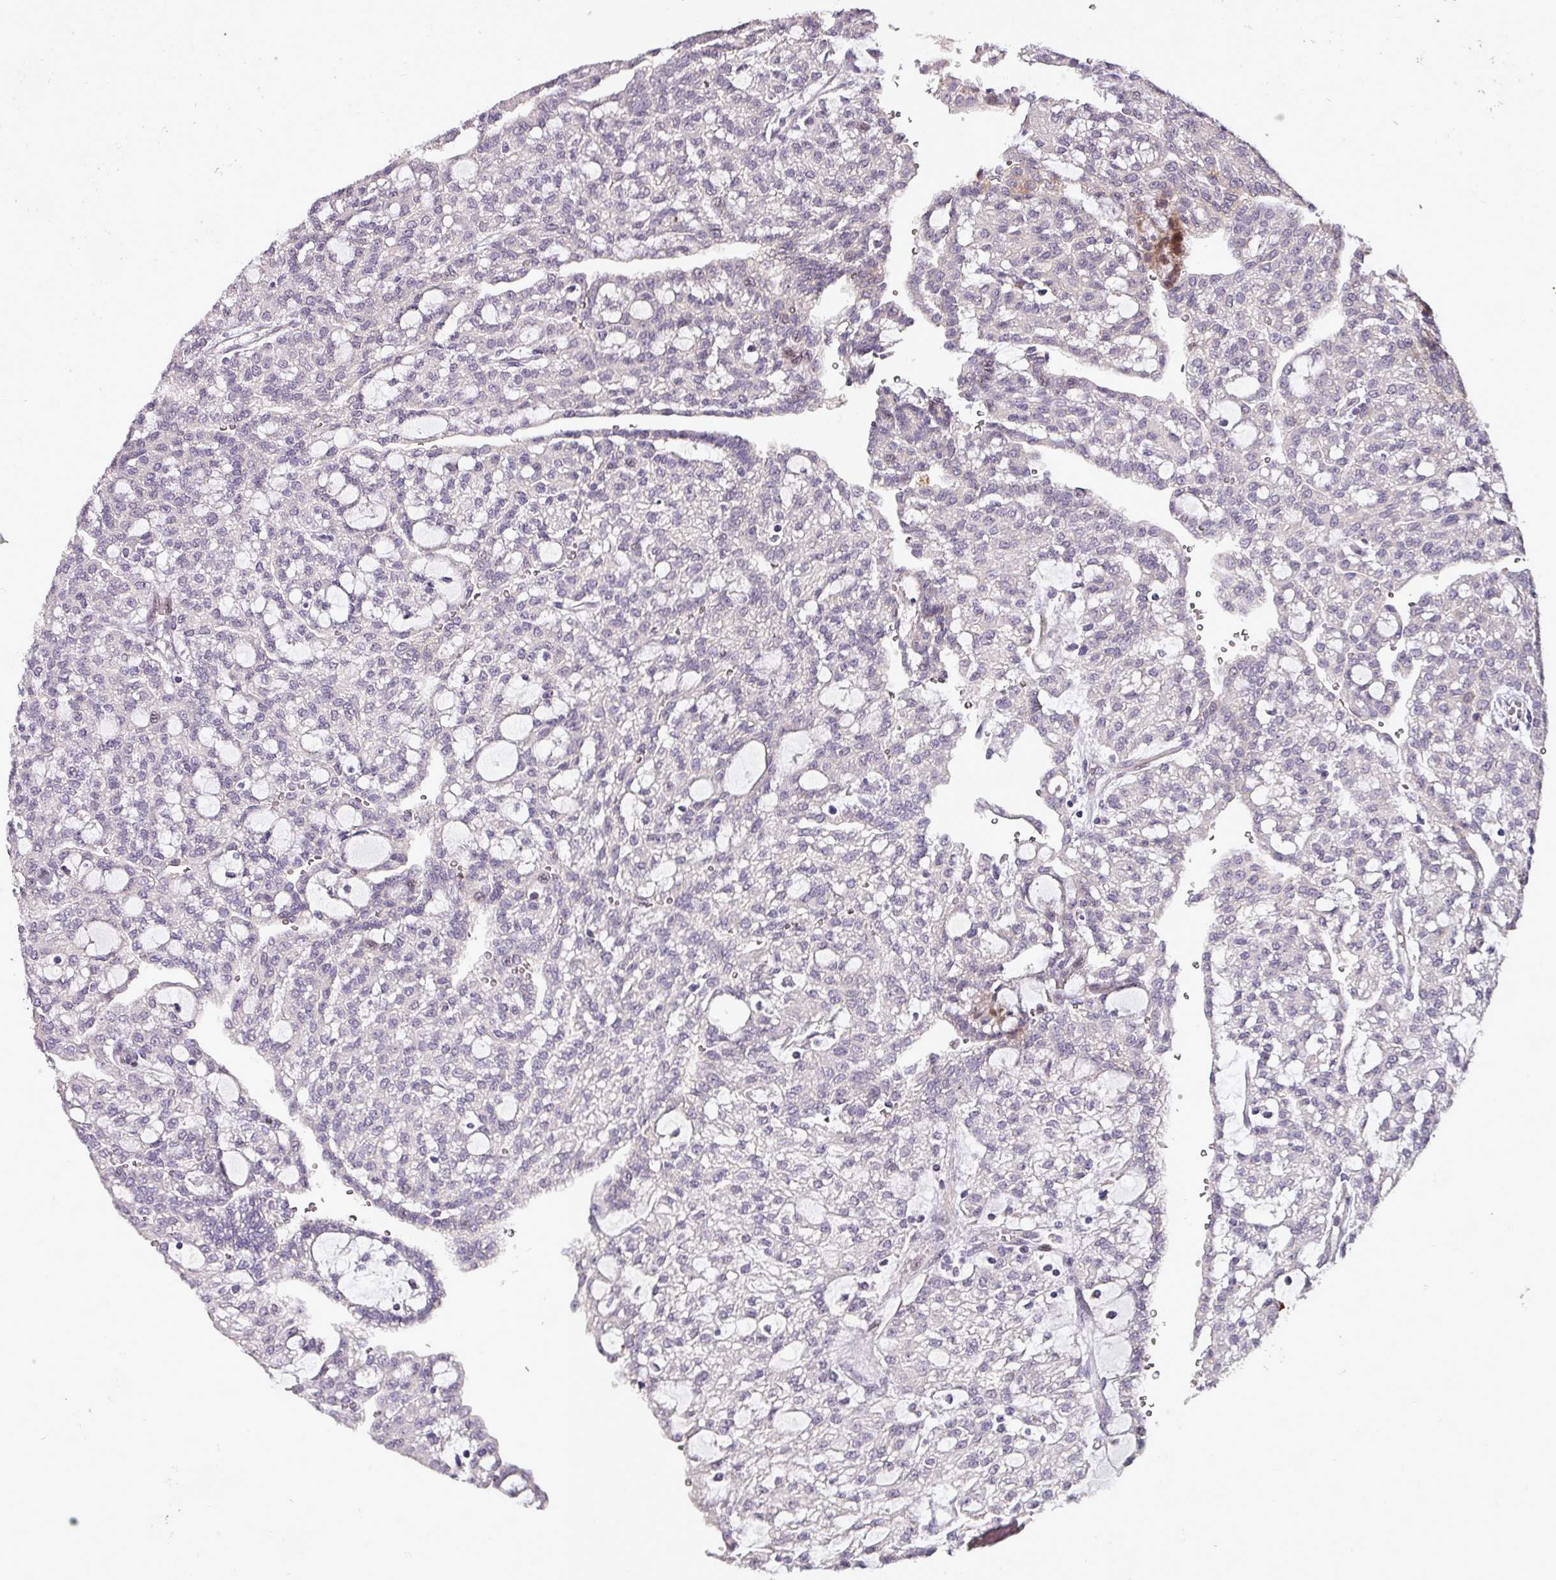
{"staining": {"intensity": "moderate", "quantity": "<25%", "location": "cytoplasmic/membranous,nuclear"}, "tissue": "renal cancer", "cell_type": "Tumor cells", "image_type": "cancer", "snomed": [{"axis": "morphology", "description": "Adenocarcinoma, NOS"}, {"axis": "topography", "description": "Kidney"}], "caption": "Human adenocarcinoma (renal) stained with a brown dye reveals moderate cytoplasmic/membranous and nuclear positive positivity in about <25% of tumor cells.", "gene": "GRAPL", "patient": {"sex": "male", "age": 63}}